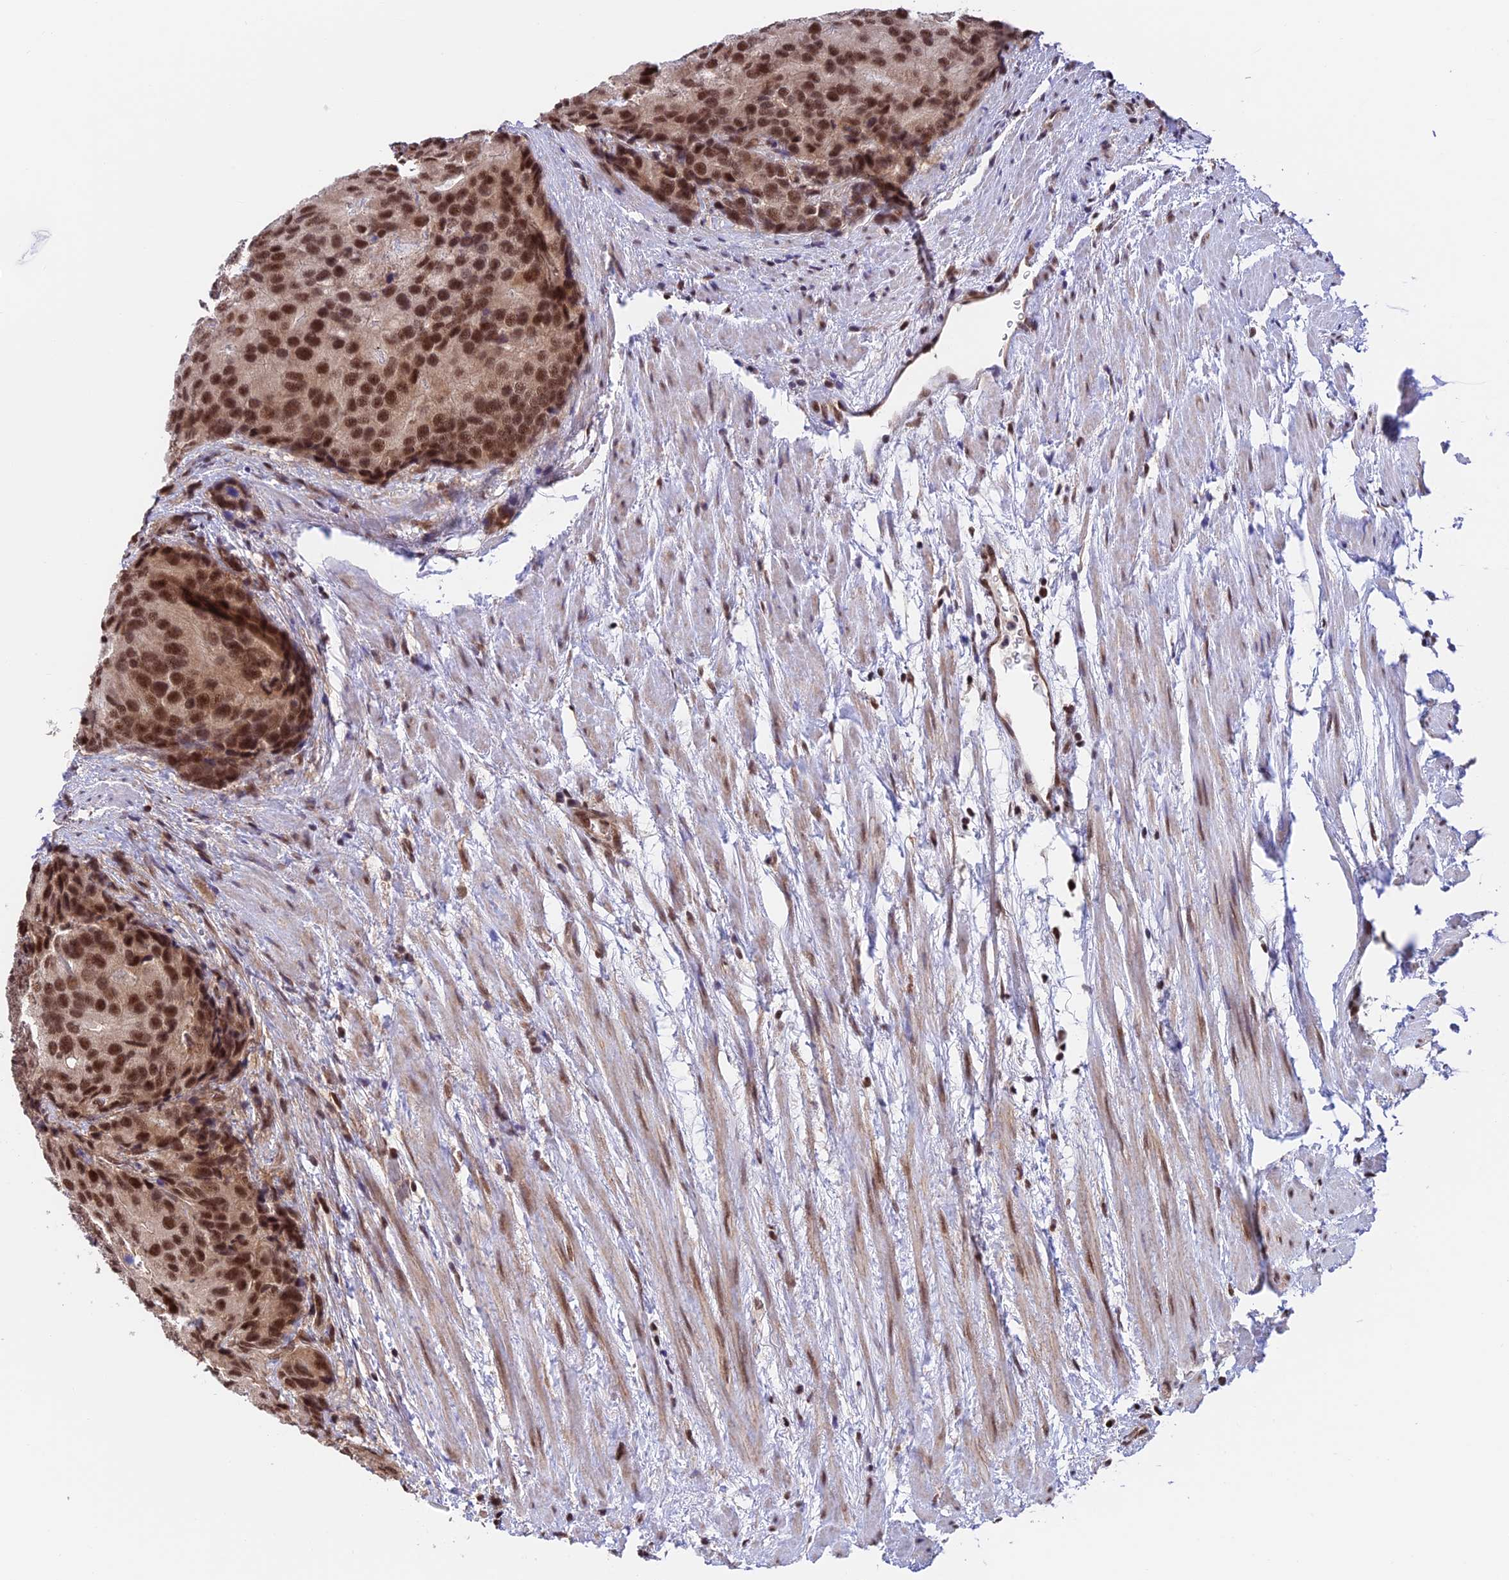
{"staining": {"intensity": "strong", "quantity": ">75%", "location": "nuclear"}, "tissue": "prostate cancer", "cell_type": "Tumor cells", "image_type": "cancer", "snomed": [{"axis": "morphology", "description": "Adenocarcinoma, High grade"}, {"axis": "topography", "description": "Prostate"}], "caption": "Protein expression analysis of human prostate cancer reveals strong nuclear positivity in about >75% of tumor cells.", "gene": "RBM42", "patient": {"sex": "male", "age": 62}}